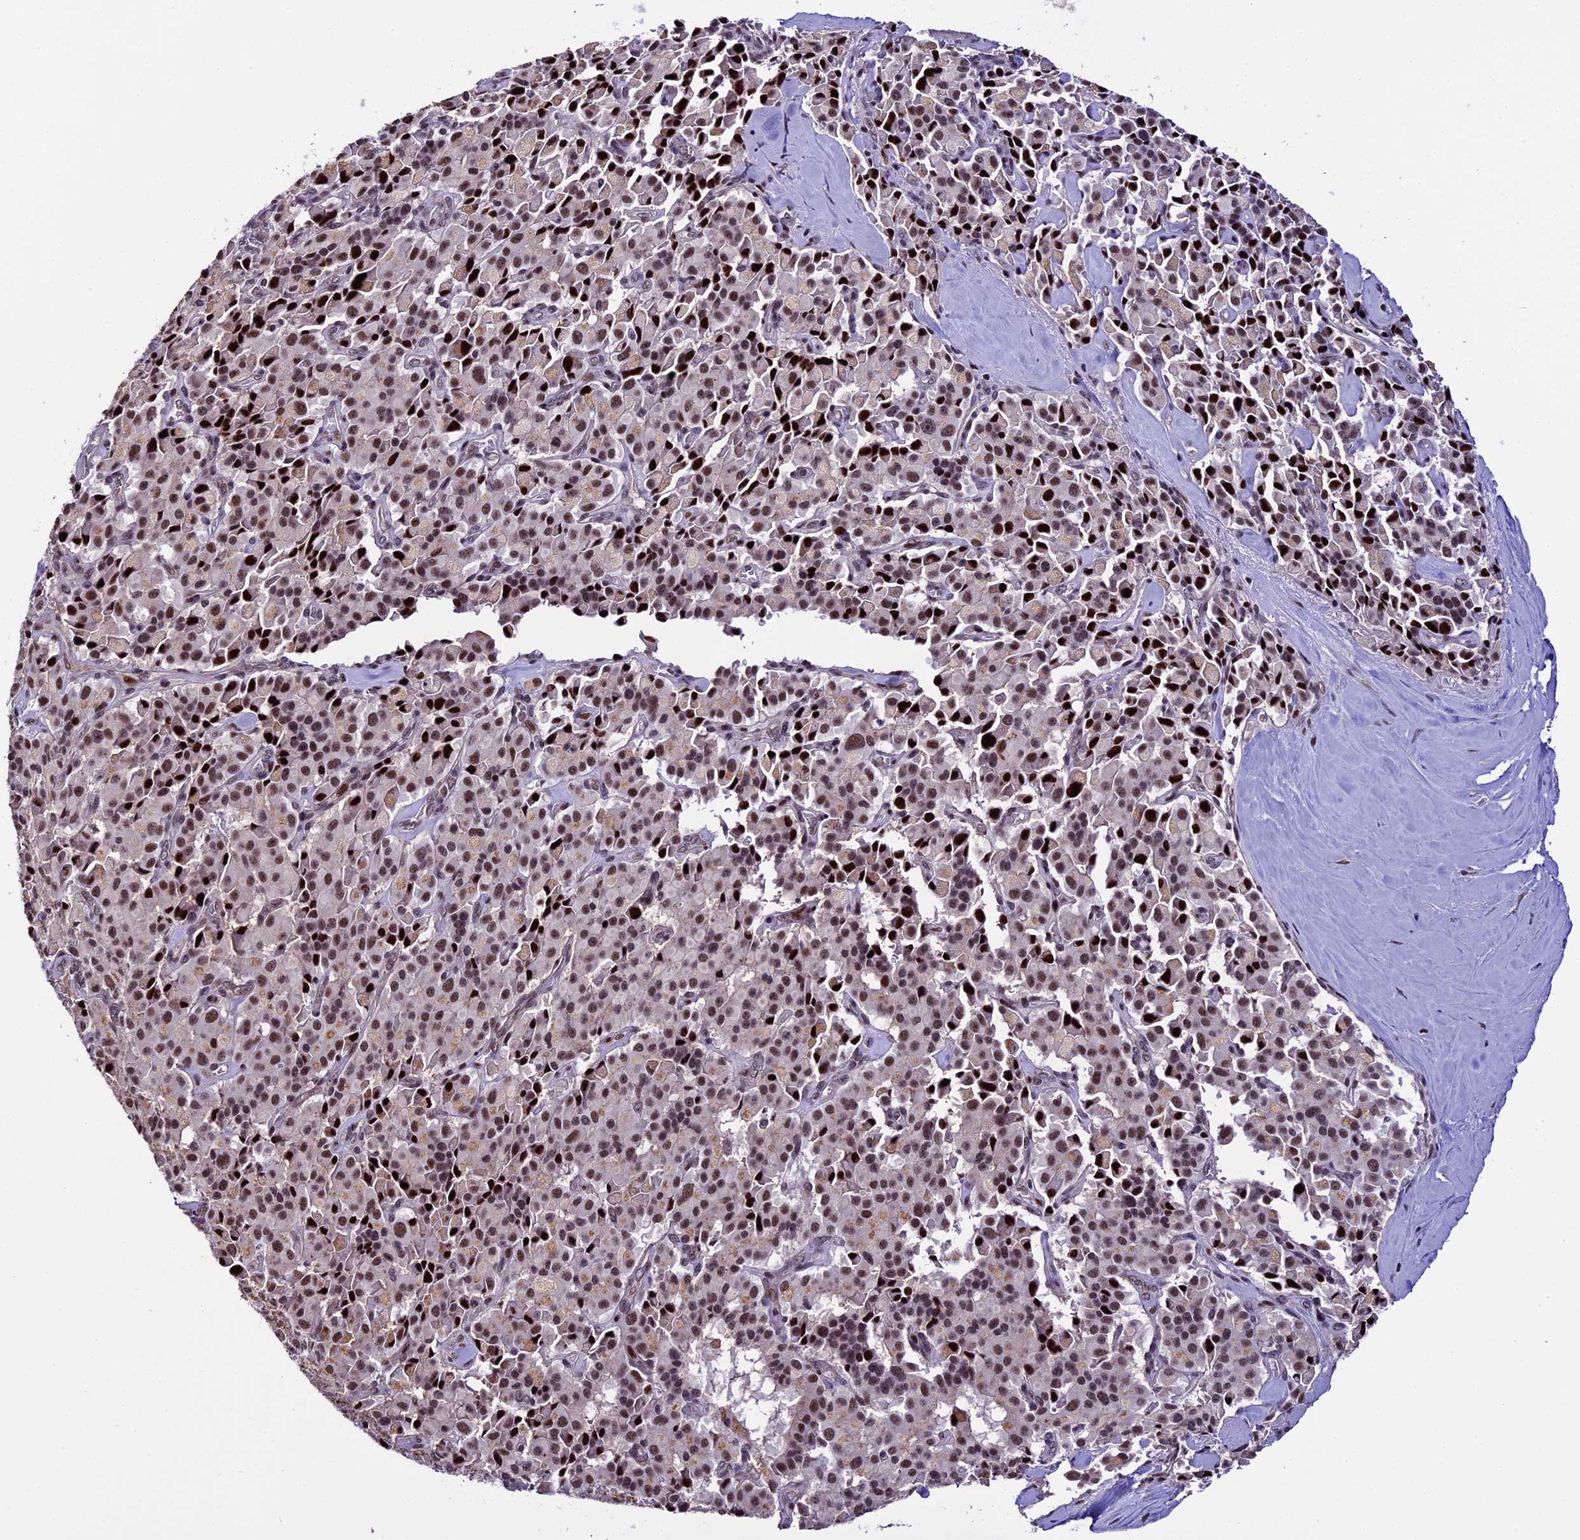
{"staining": {"intensity": "strong", "quantity": ">75%", "location": "nuclear"}, "tissue": "pancreatic cancer", "cell_type": "Tumor cells", "image_type": "cancer", "snomed": [{"axis": "morphology", "description": "Adenocarcinoma, NOS"}, {"axis": "topography", "description": "Pancreas"}], "caption": "Human pancreatic adenocarcinoma stained with a protein marker reveals strong staining in tumor cells.", "gene": "TCP11L2", "patient": {"sex": "male", "age": 65}}